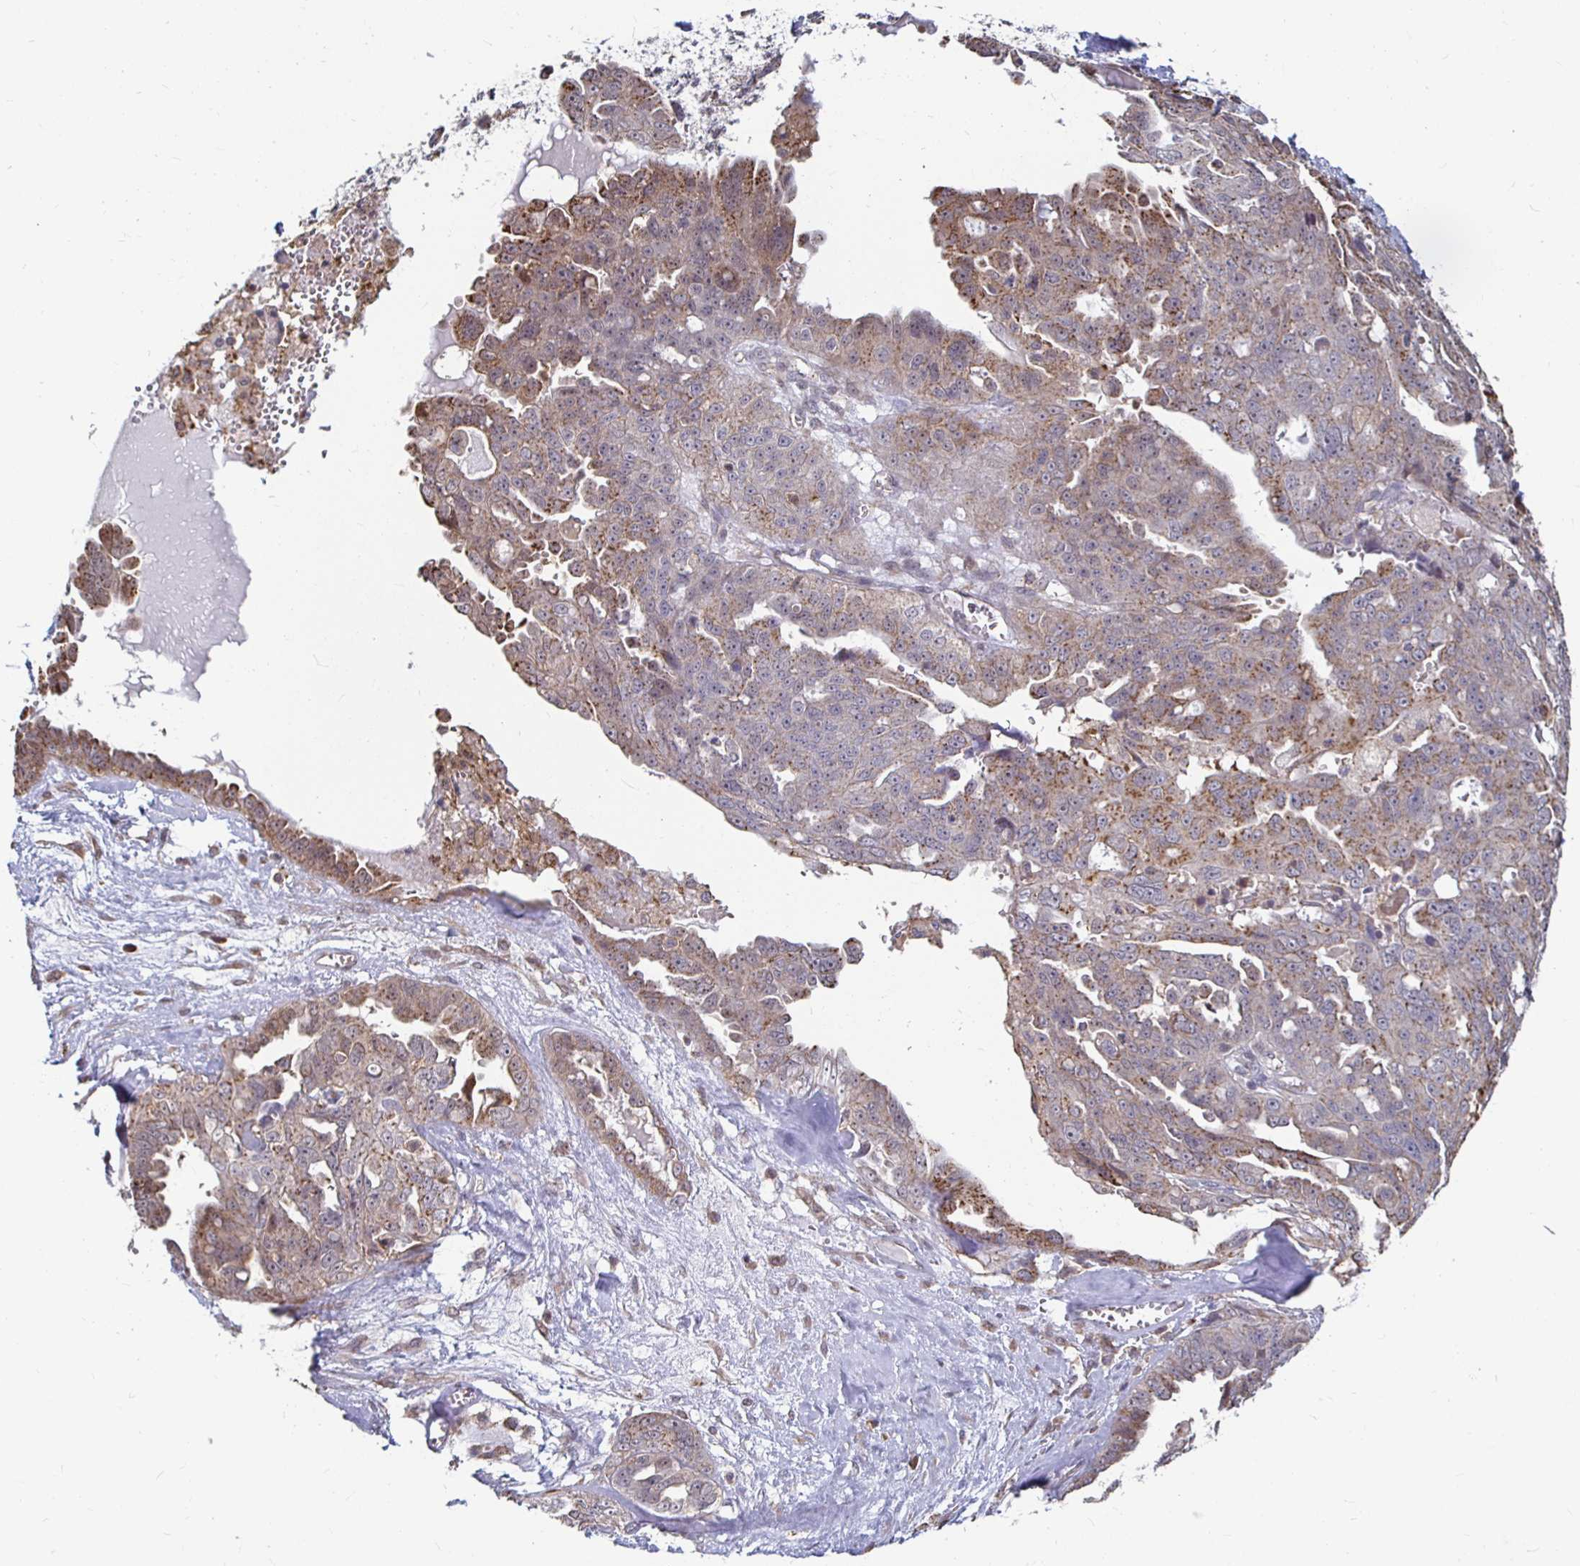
{"staining": {"intensity": "moderate", "quantity": ">75%", "location": "cytoplasmic/membranous"}, "tissue": "ovarian cancer", "cell_type": "Tumor cells", "image_type": "cancer", "snomed": [{"axis": "morphology", "description": "Carcinoma, endometroid"}, {"axis": "topography", "description": "Ovary"}], "caption": "An IHC image of neoplastic tissue is shown. Protein staining in brown highlights moderate cytoplasmic/membranous positivity in endometroid carcinoma (ovarian) within tumor cells.", "gene": "CAPN11", "patient": {"sex": "female", "age": 70}}